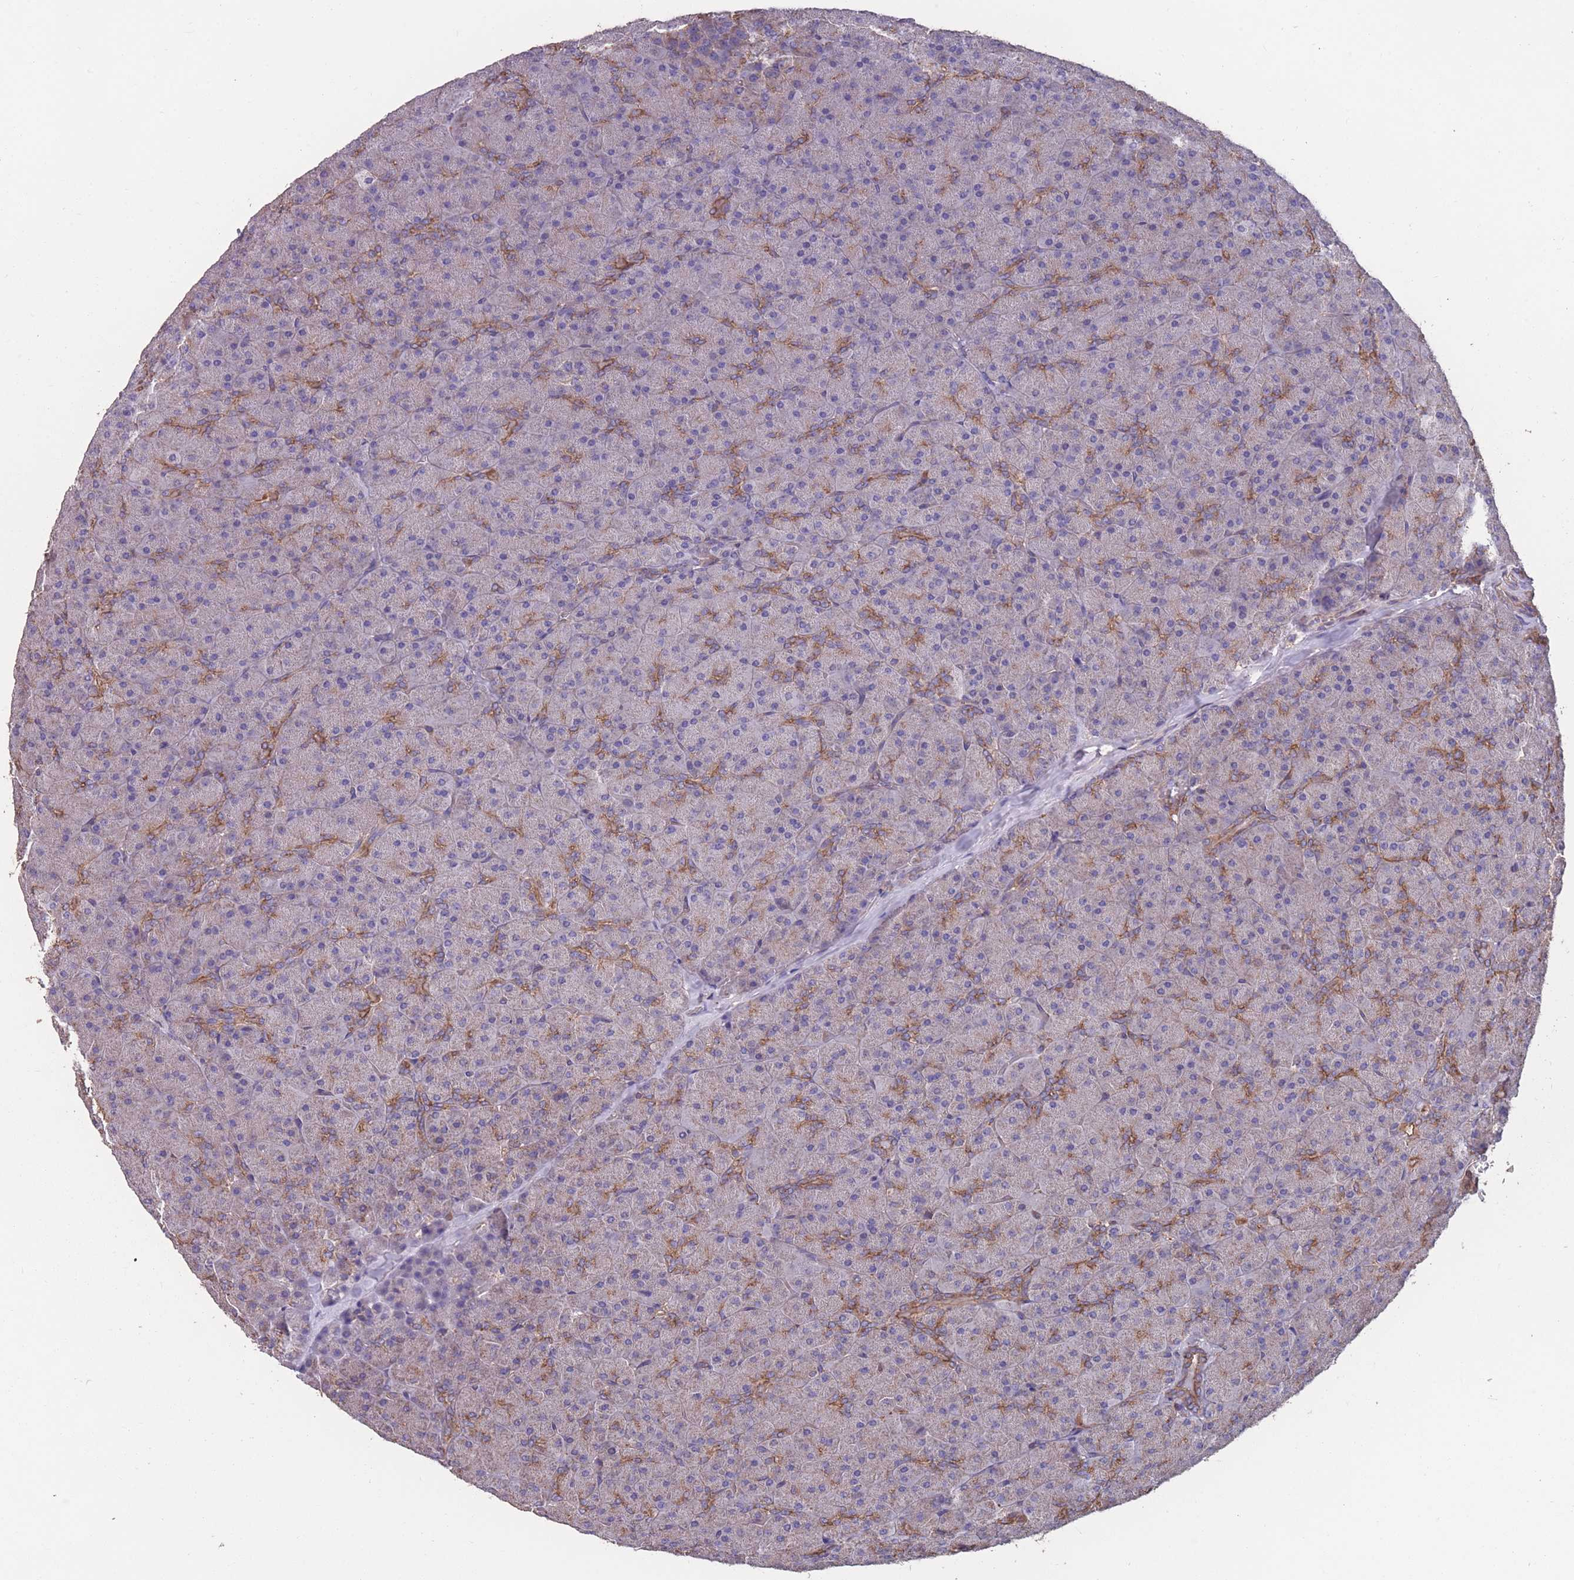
{"staining": {"intensity": "moderate", "quantity": "<25%", "location": "cytoplasmic/membranous"}, "tissue": "pancreas", "cell_type": "Exocrine glandular cells", "image_type": "normal", "snomed": [{"axis": "morphology", "description": "Normal tissue, NOS"}, {"axis": "topography", "description": "Pancreas"}], "caption": "The micrograph reveals immunohistochemical staining of unremarkable pancreas. There is moderate cytoplasmic/membranous staining is present in approximately <25% of exocrine glandular cells.", "gene": "NUDT21", "patient": {"sex": "male", "age": 36}}